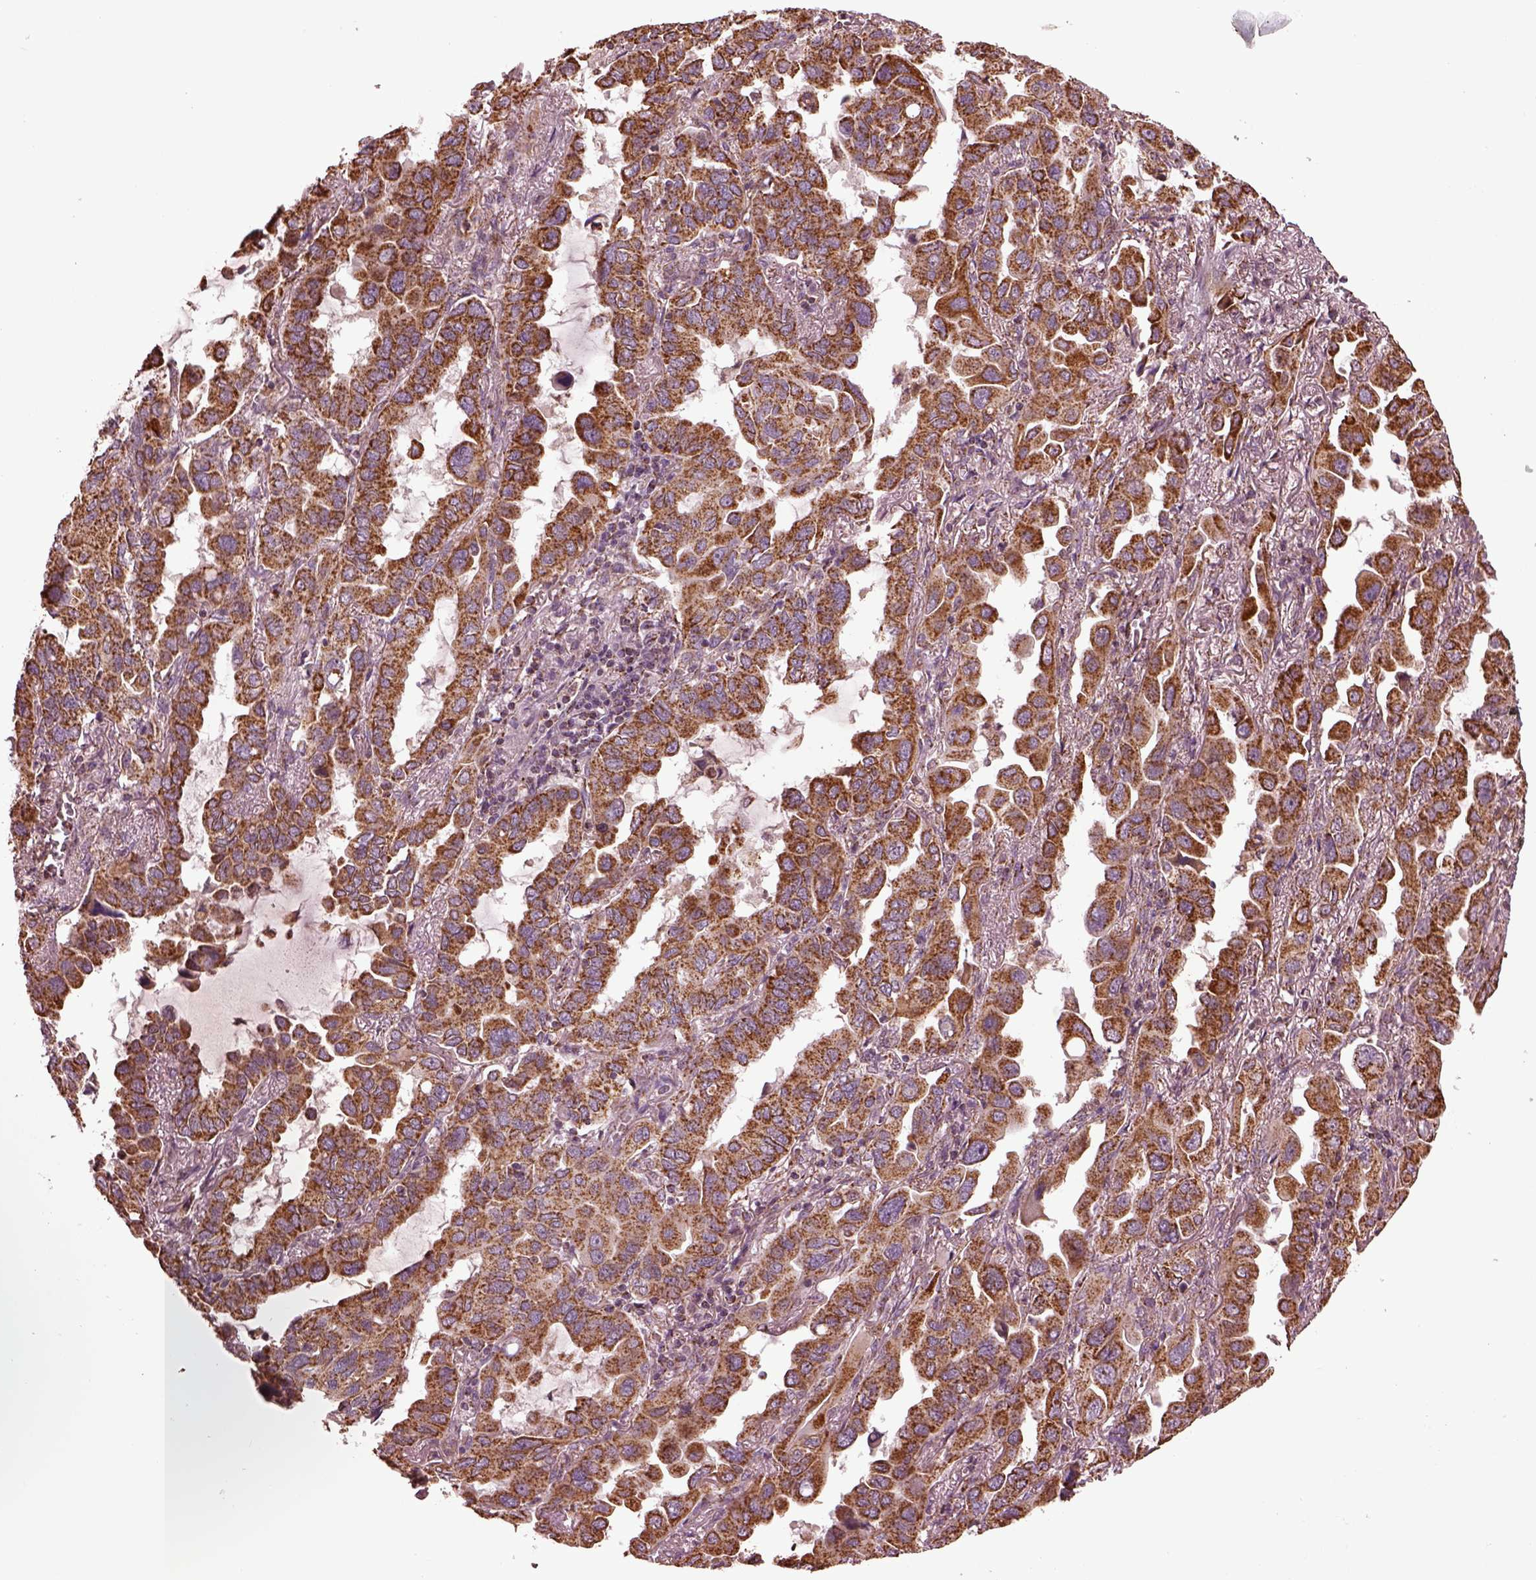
{"staining": {"intensity": "strong", "quantity": ">75%", "location": "cytoplasmic/membranous"}, "tissue": "lung cancer", "cell_type": "Tumor cells", "image_type": "cancer", "snomed": [{"axis": "morphology", "description": "Adenocarcinoma, NOS"}, {"axis": "topography", "description": "Lung"}], "caption": "Protein positivity by IHC demonstrates strong cytoplasmic/membranous positivity in approximately >75% of tumor cells in lung adenocarcinoma. The protein is stained brown, and the nuclei are stained in blue (DAB (3,3'-diaminobenzidine) IHC with brightfield microscopy, high magnification).", "gene": "TMEM254", "patient": {"sex": "male", "age": 64}}